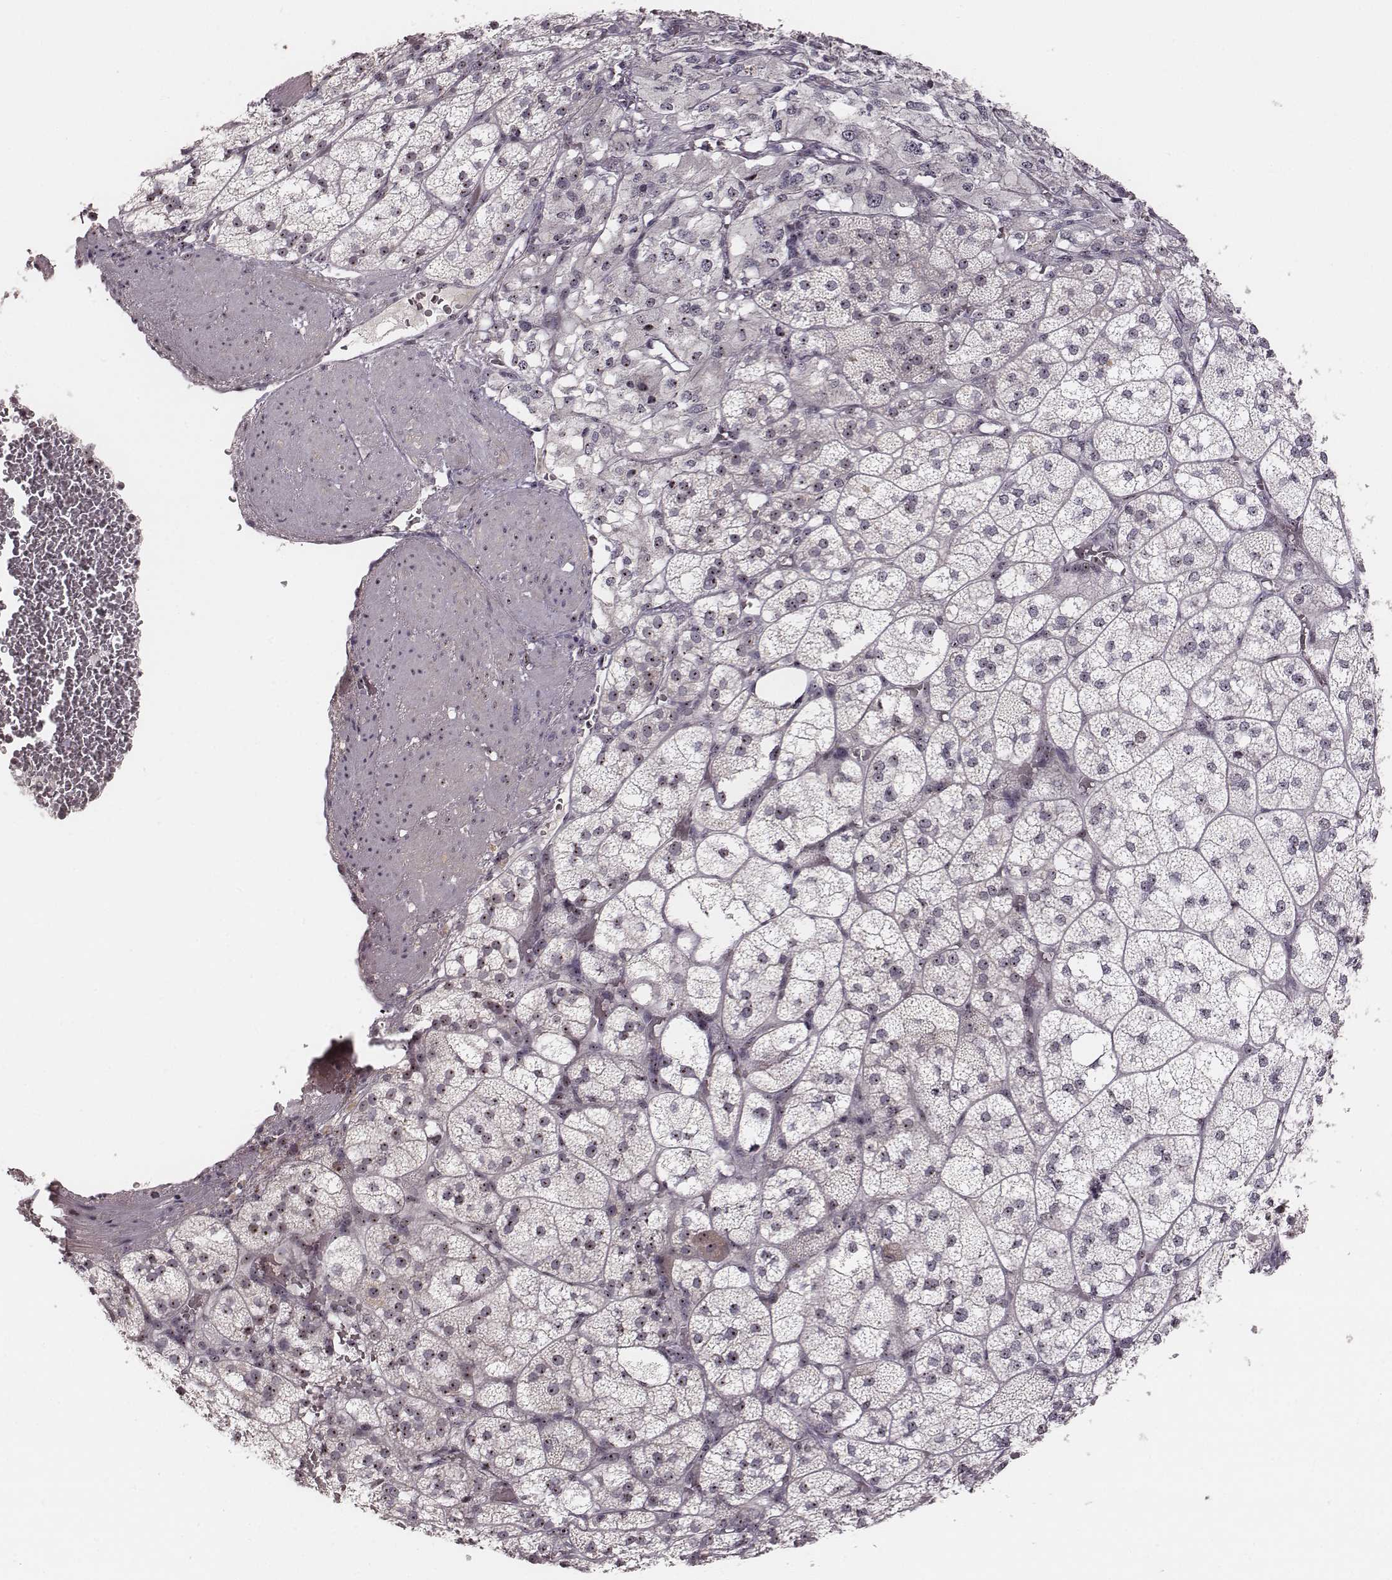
{"staining": {"intensity": "weak", "quantity": ">75%", "location": "nuclear"}, "tissue": "adrenal gland", "cell_type": "Glandular cells", "image_type": "normal", "snomed": [{"axis": "morphology", "description": "Normal tissue, NOS"}, {"axis": "topography", "description": "Adrenal gland"}], "caption": "Immunohistochemical staining of normal adrenal gland demonstrates weak nuclear protein positivity in about >75% of glandular cells. The protein of interest is stained brown, and the nuclei are stained in blue (DAB IHC with brightfield microscopy, high magnification).", "gene": "NOP56", "patient": {"sex": "female", "age": 60}}